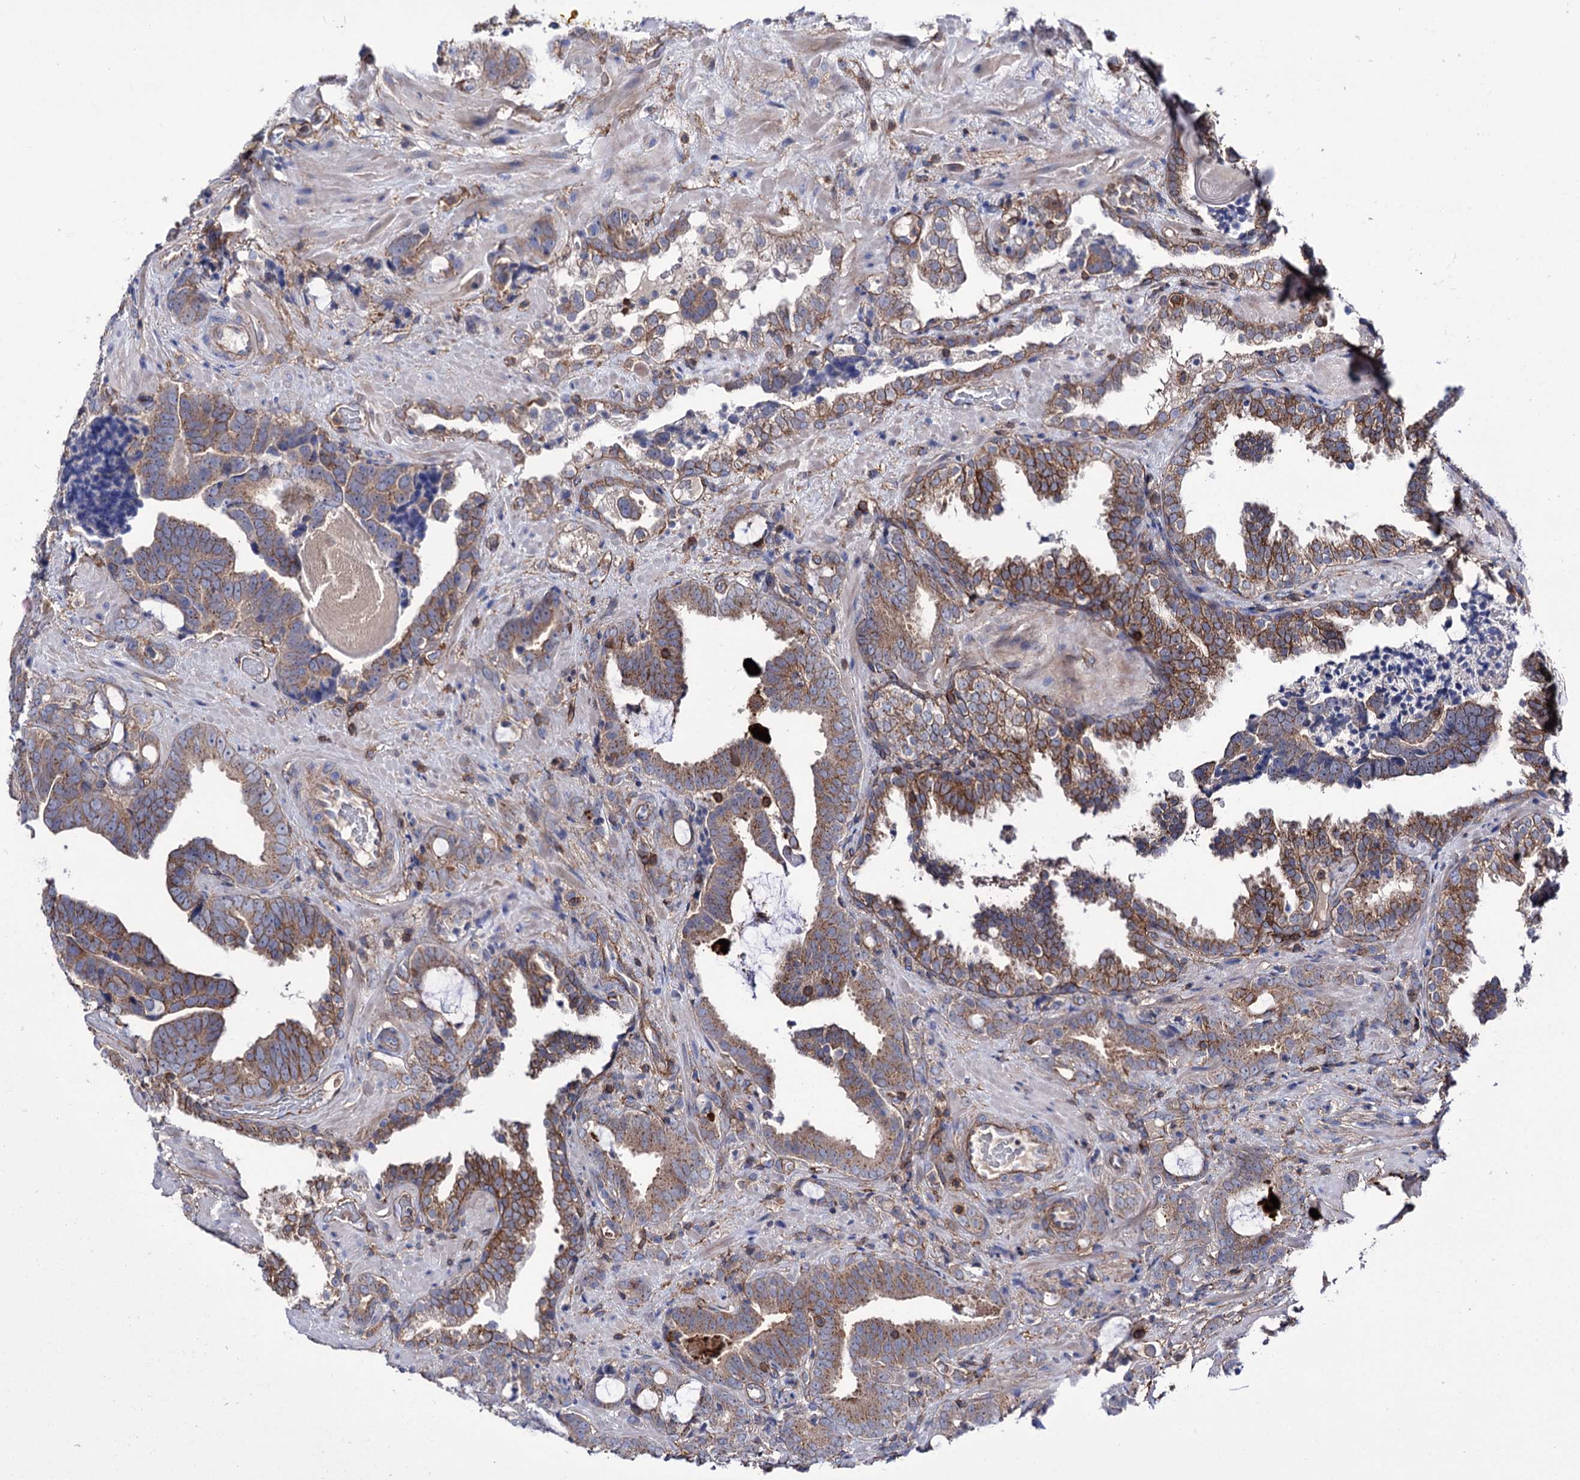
{"staining": {"intensity": "moderate", "quantity": ">75%", "location": "cytoplasmic/membranous"}, "tissue": "prostate cancer", "cell_type": "Tumor cells", "image_type": "cancer", "snomed": [{"axis": "morphology", "description": "Adenocarcinoma, High grade"}, {"axis": "topography", "description": "Prostate and seminal vesicle, NOS"}], "caption": "Immunohistochemical staining of human adenocarcinoma (high-grade) (prostate) displays medium levels of moderate cytoplasmic/membranous expression in approximately >75% of tumor cells.", "gene": "DEF6", "patient": {"sex": "male", "age": 67}}